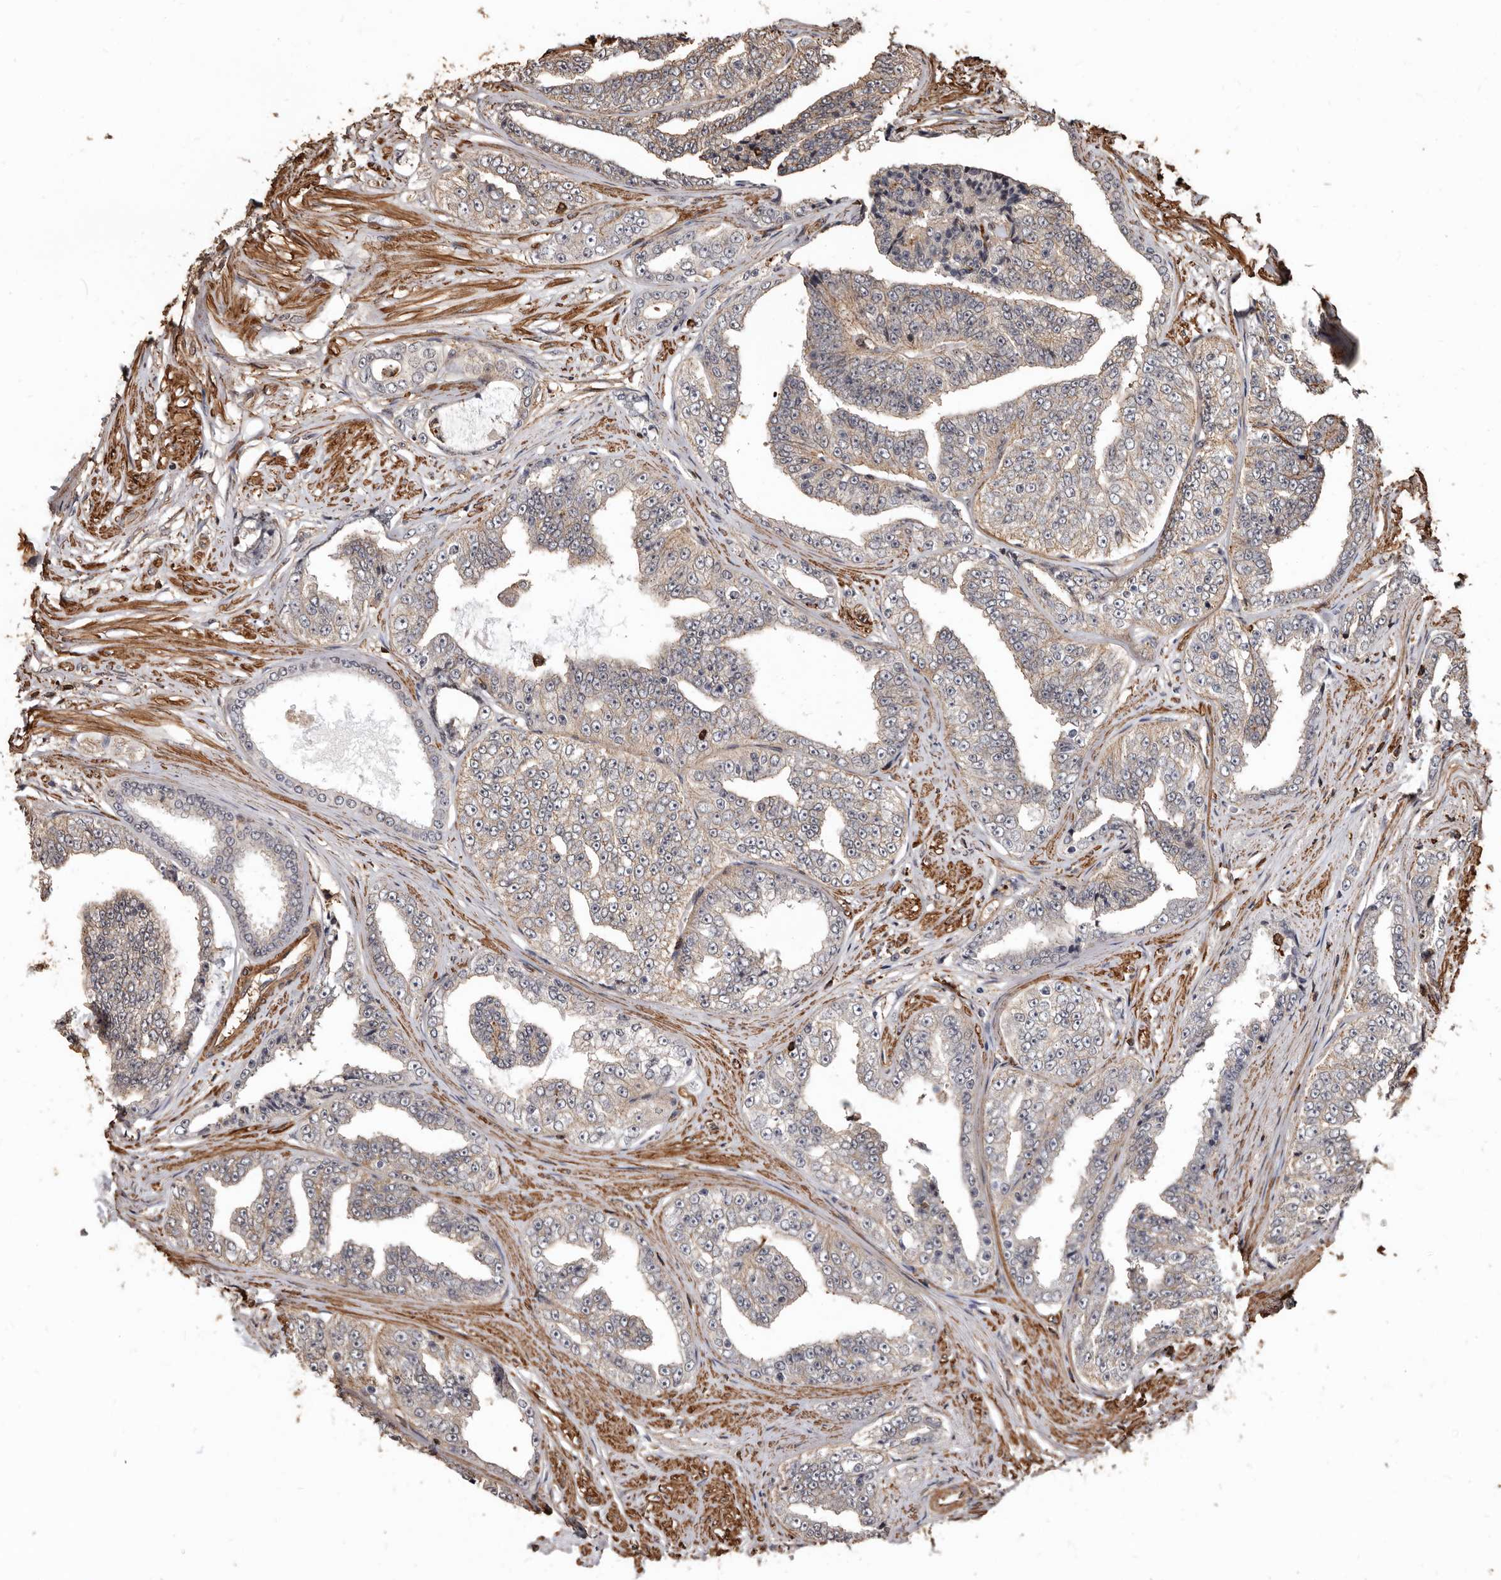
{"staining": {"intensity": "weak", "quantity": "25%-75%", "location": "cytoplasmic/membranous"}, "tissue": "prostate cancer", "cell_type": "Tumor cells", "image_type": "cancer", "snomed": [{"axis": "morphology", "description": "Adenocarcinoma, High grade"}, {"axis": "topography", "description": "Prostate"}], "caption": "Approximately 25%-75% of tumor cells in prostate cancer show weak cytoplasmic/membranous protein positivity as visualized by brown immunohistochemical staining.", "gene": "GSK3A", "patient": {"sex": "male", "age": 71}}